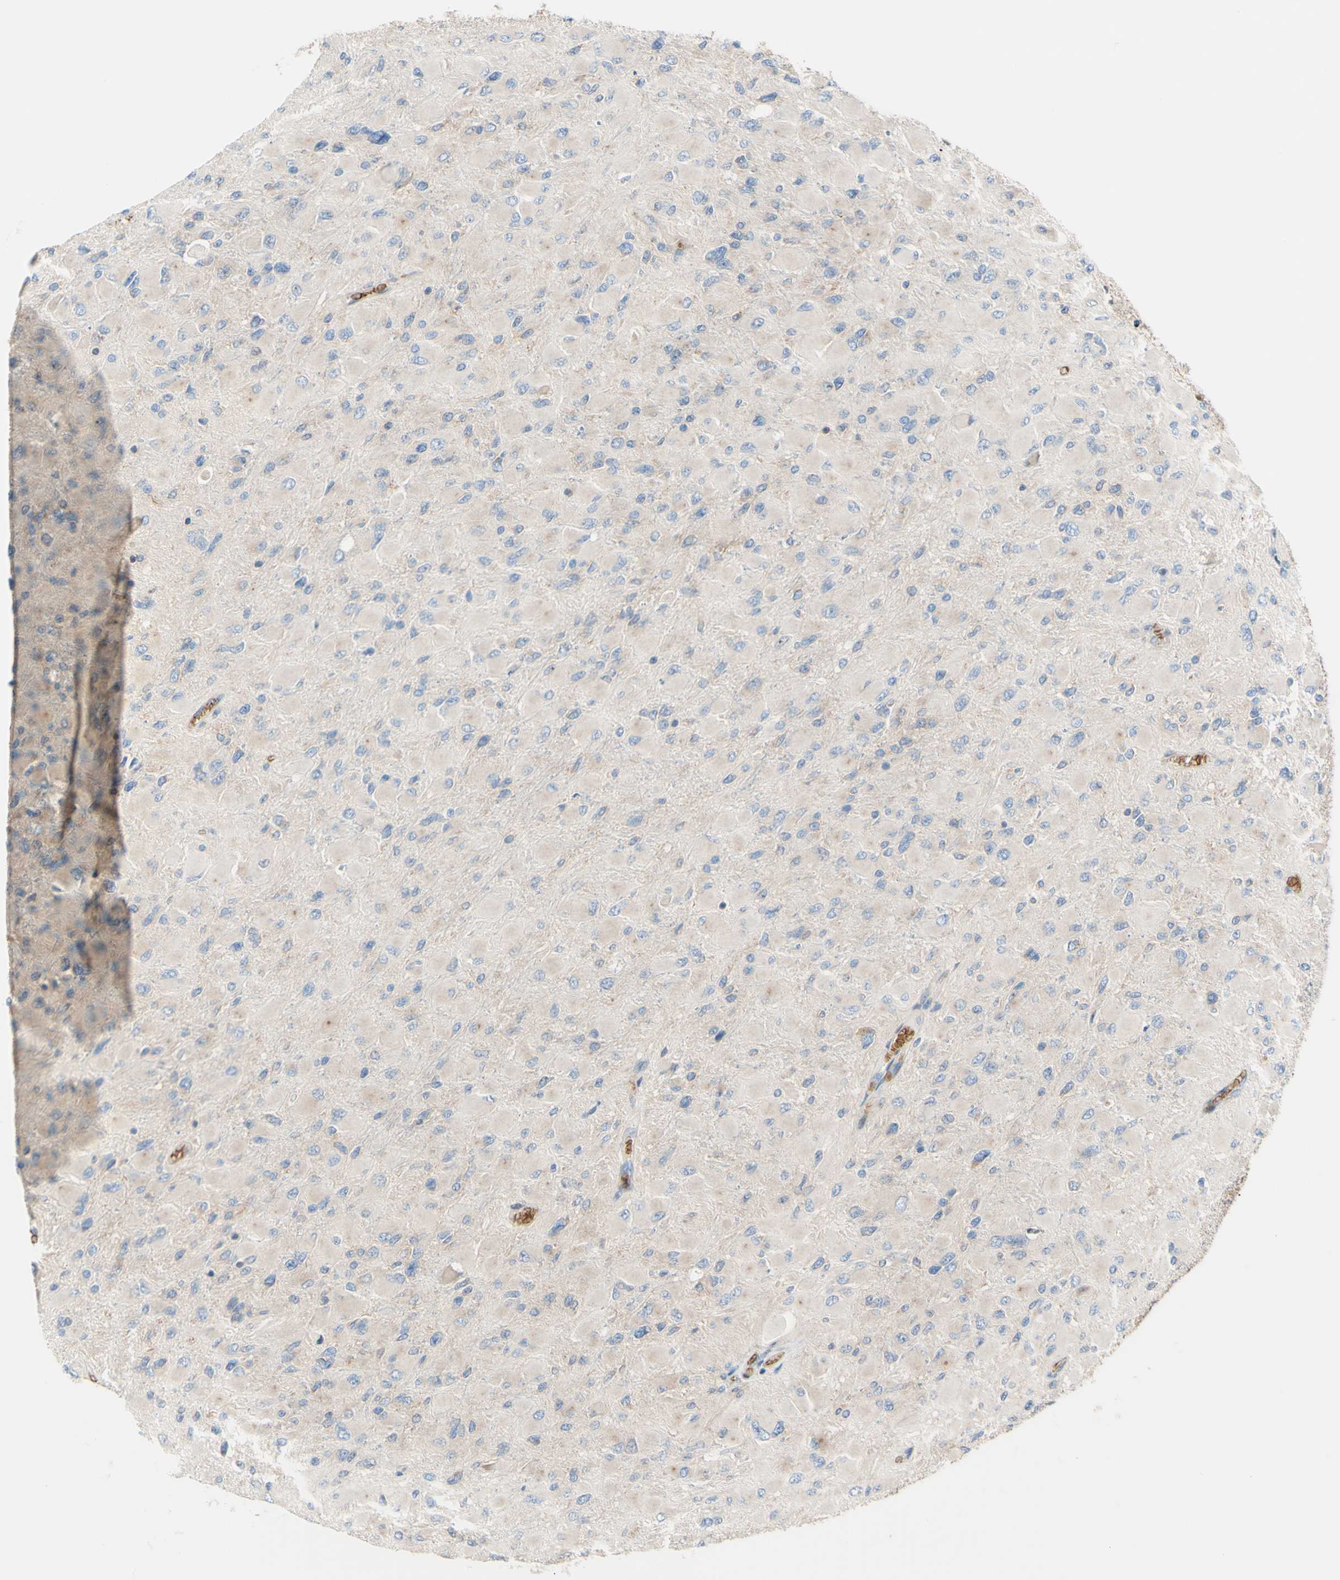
{"staining": {"intensity": "negative", "quantity": "none", "location": "none"}, "tissue": "glioma", "cell_type": "Tumor cells", "image_type": "cancer", "snomed": [{"axis": "morphology", "description": "Glioma, malignant, High grade"}, {"axis": "topography", "description": "Cerebral cortex"}], "caption": "Immunohistochemistry (IHC) photomicrograph of human malignant high-grade glioma stained for a protein (brown), which shows no positivity in tumor cells.", "gene": "USP9X", "patient": {"sex": "female", "age": 36}}